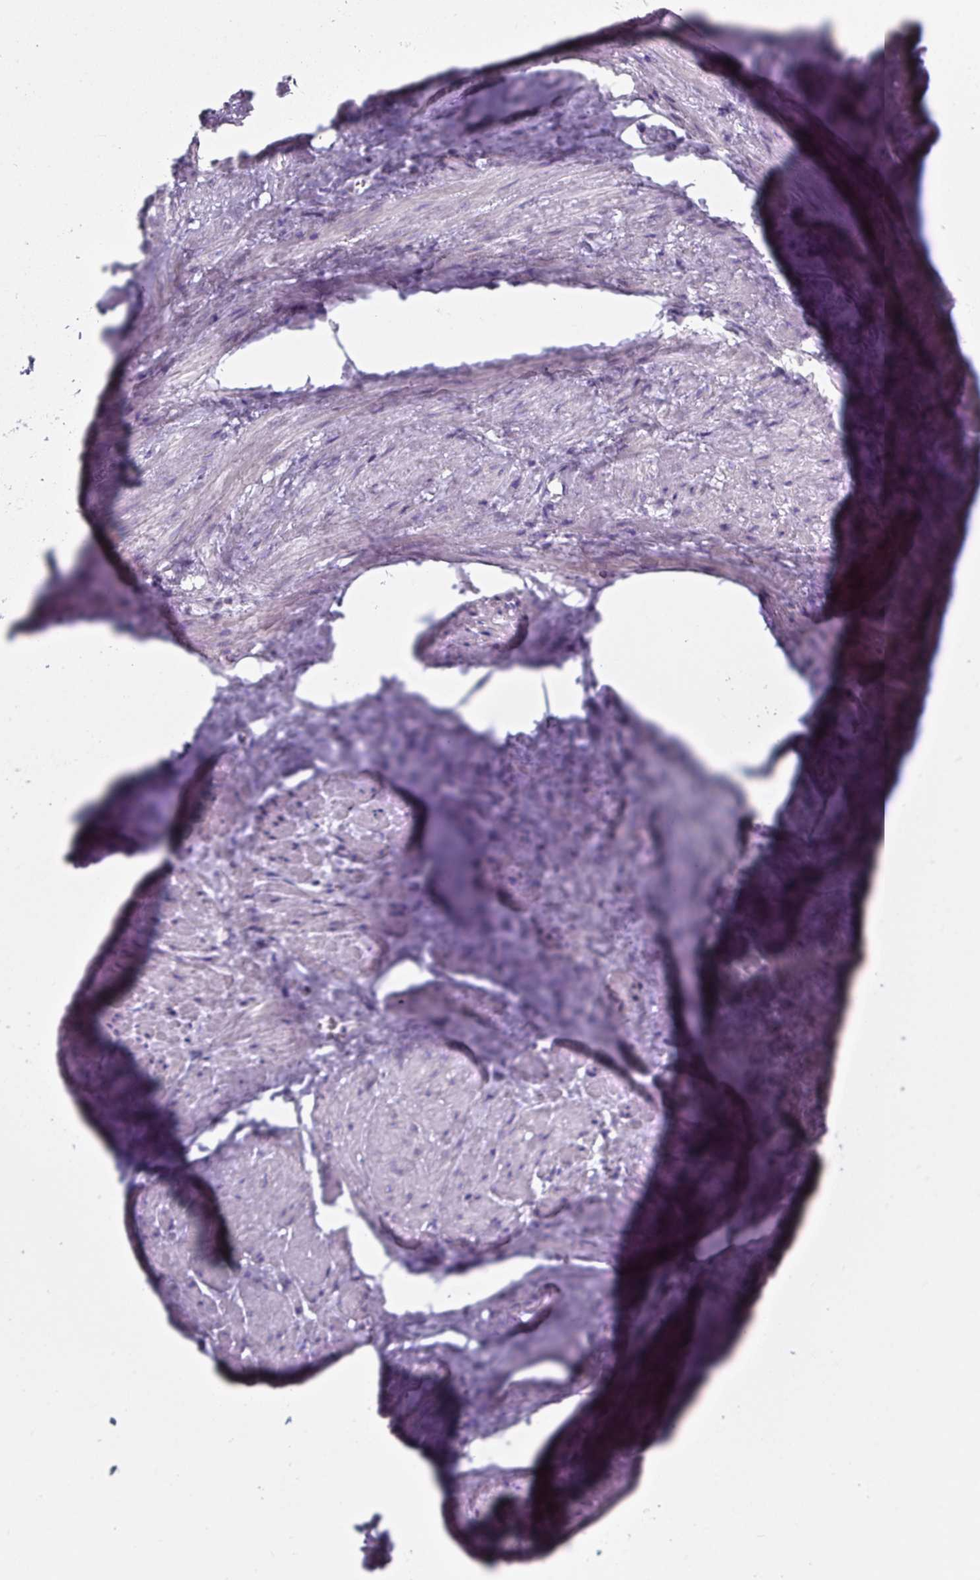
{"staining": {"intensity": "negative", "quantity": "none", "location": "none"}, "tissue": "adipose tissue", "cell_type": "Adipocytes", "image_type": "normal", "snomed": [{"axis": "morphology", "description": "Normal tissue, NOS"}, {"axis": "topography", "description": "Prostate"}, {"axis": "topography", "description": "Peripheral nerve tissue"}], "caption": "Histopathology image shows no protein expression in adipocytes of unremarkable adipose tissue. (DAB immunohistochemistry visualized using brightfield microscopy, high magnification).", "gene": "CA12", "patient": {"sex": "male", "age": 55}}